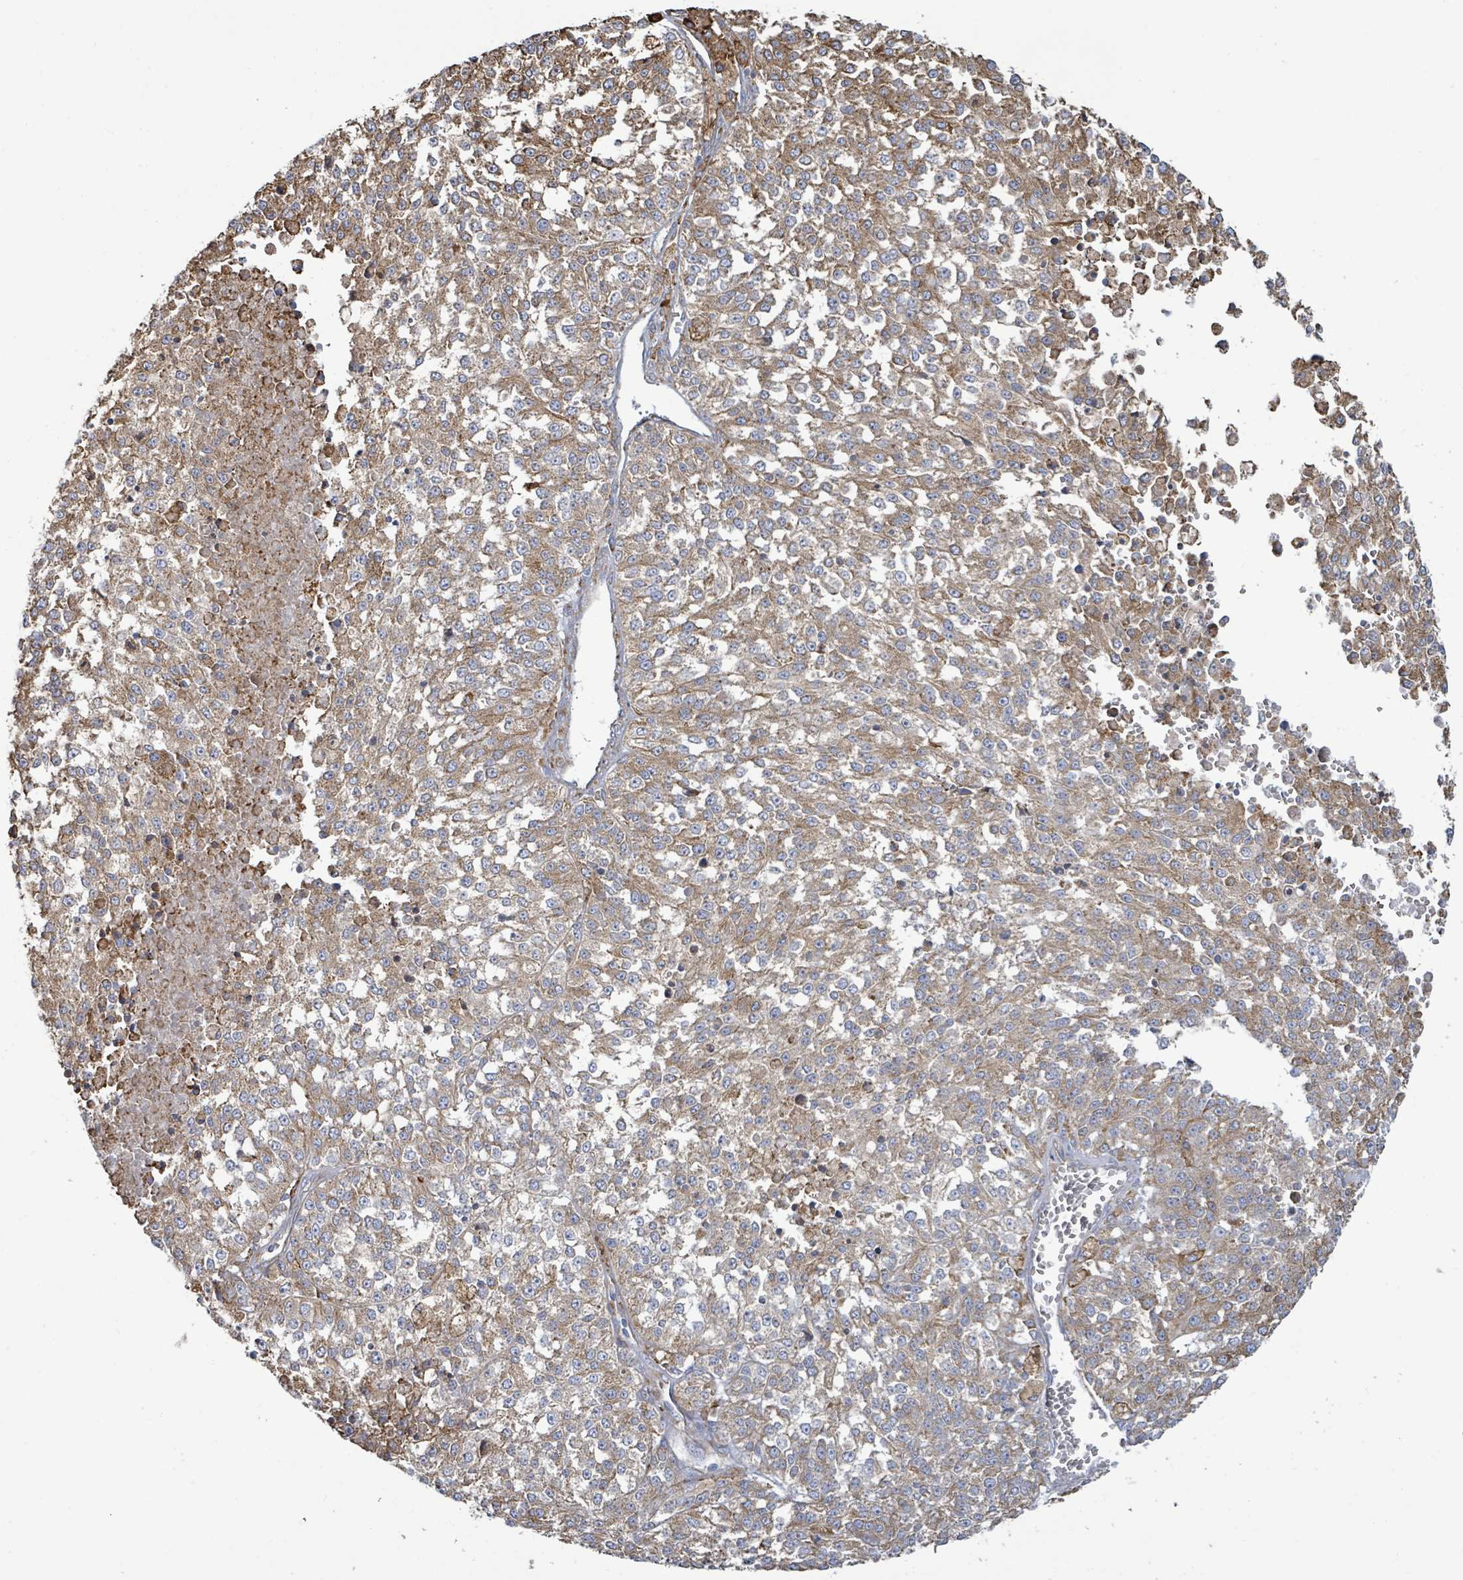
{"staining": {"intensity": "moderate", "quantity": ">75%", "location": "cytoplasmic/membranous"}, "tissue": "melanoma", "cell_type": "Tumor cells", "image_type": "cancer", "snomed": [{"axis": "morphology", "description": "Malignant melanoma, NOS"}, {"axis": "topography", "description": "Skin"}], "caption": "Protein staining exhibits moderate cytoplasmic/membranous expression in about >75% of tumor cells in malignant melanoma. Using DAB (brown) and hematoxylin (blue) stains, captured at high magnification using brightfield microscopy.", "gene": "RFPL4A", "patient": {"sex": "female", "age": 64}}